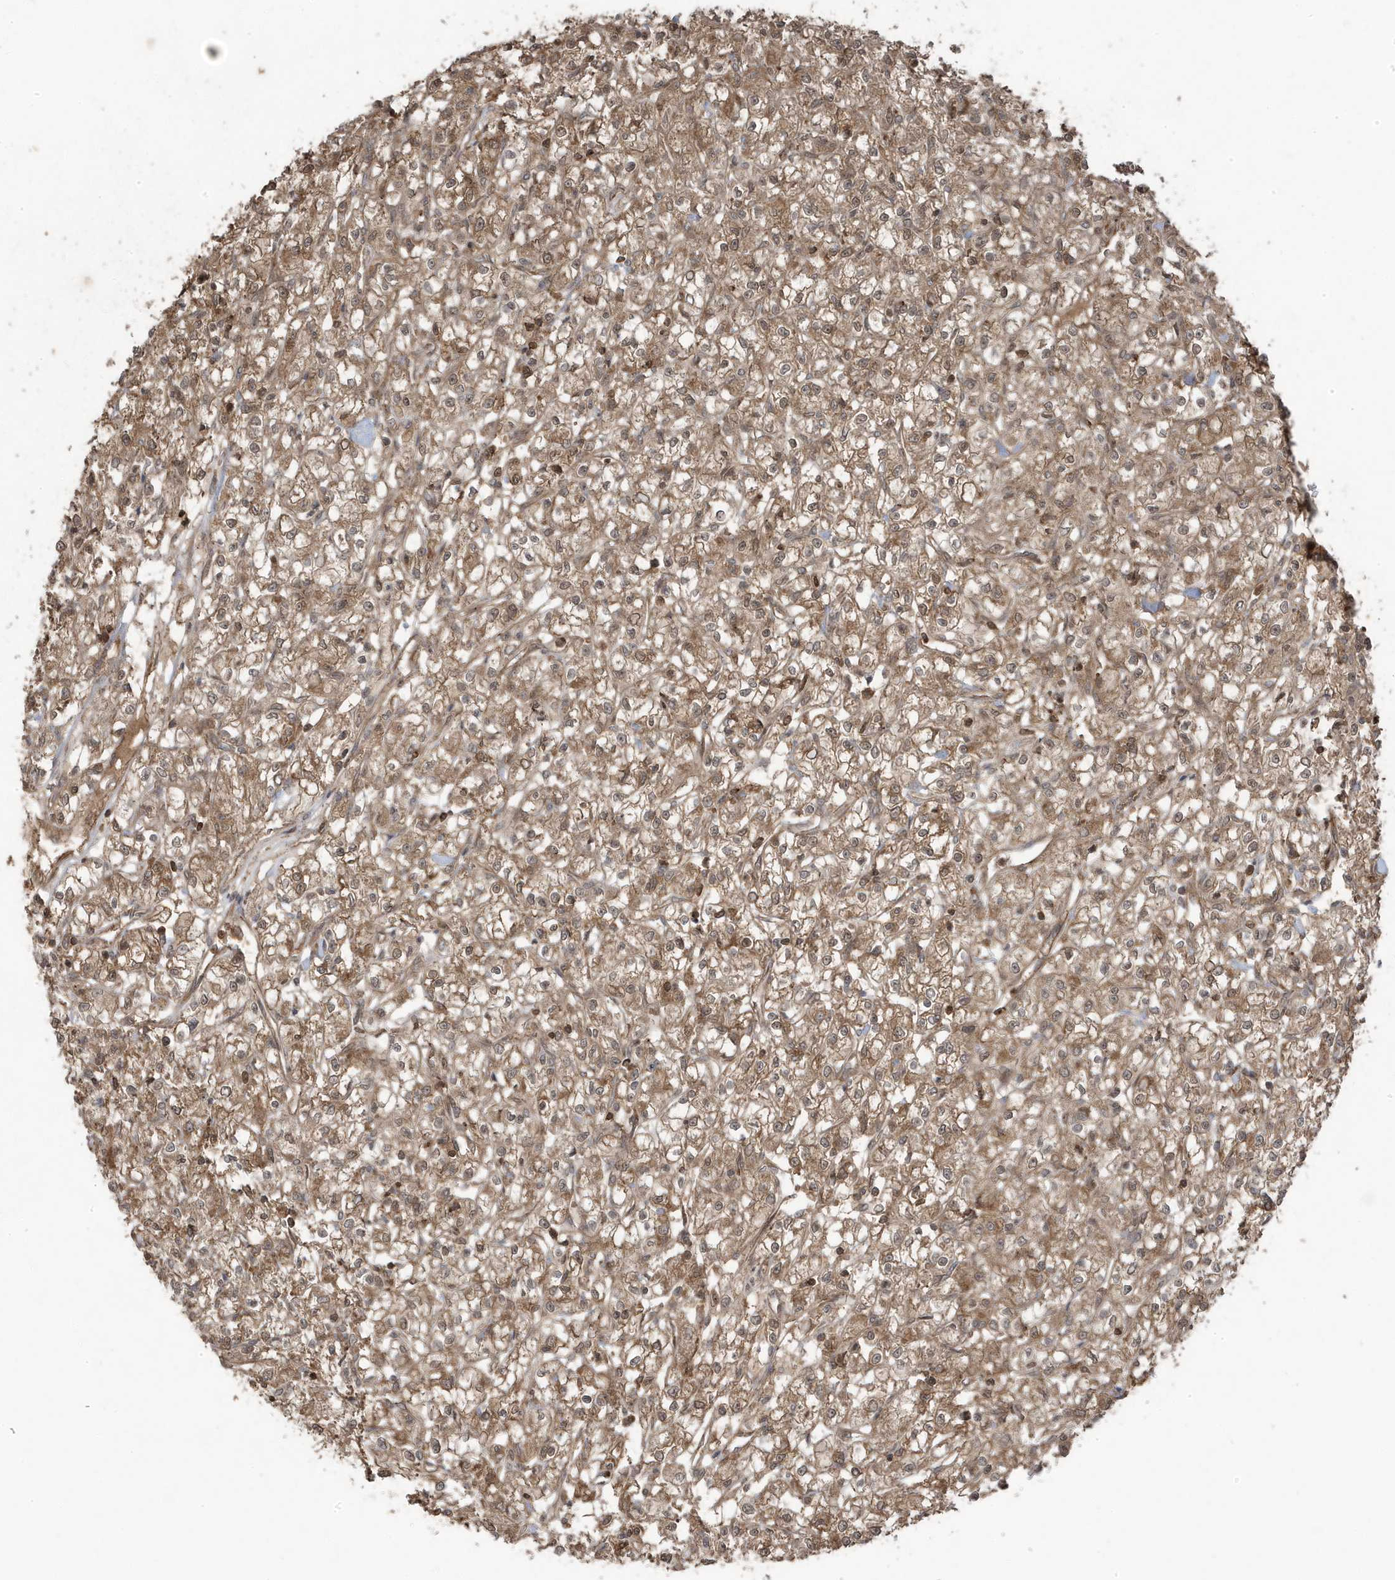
{"staining": {"intensity": "moderate", "quantity": ">75%", "location": "cytoplasmic/membranous"}, "tissue": "renal cancer", "cell_type": "Tumor cells", "image_type": "cancer", "snomed": [{"axis": "morphology", "description": "Adenocarcinoma, NOS"}, {"axis": "topography", "description": "Kidney"}], "caption": "A histopathology image of renal cancer (adenocarcinoma) stained for a protein demonstrates moderate cytoplasmic/membranous brown staining in tumor cells.", "gene": "ASAP1", "patient": {"sex": "female", "age": 59}}